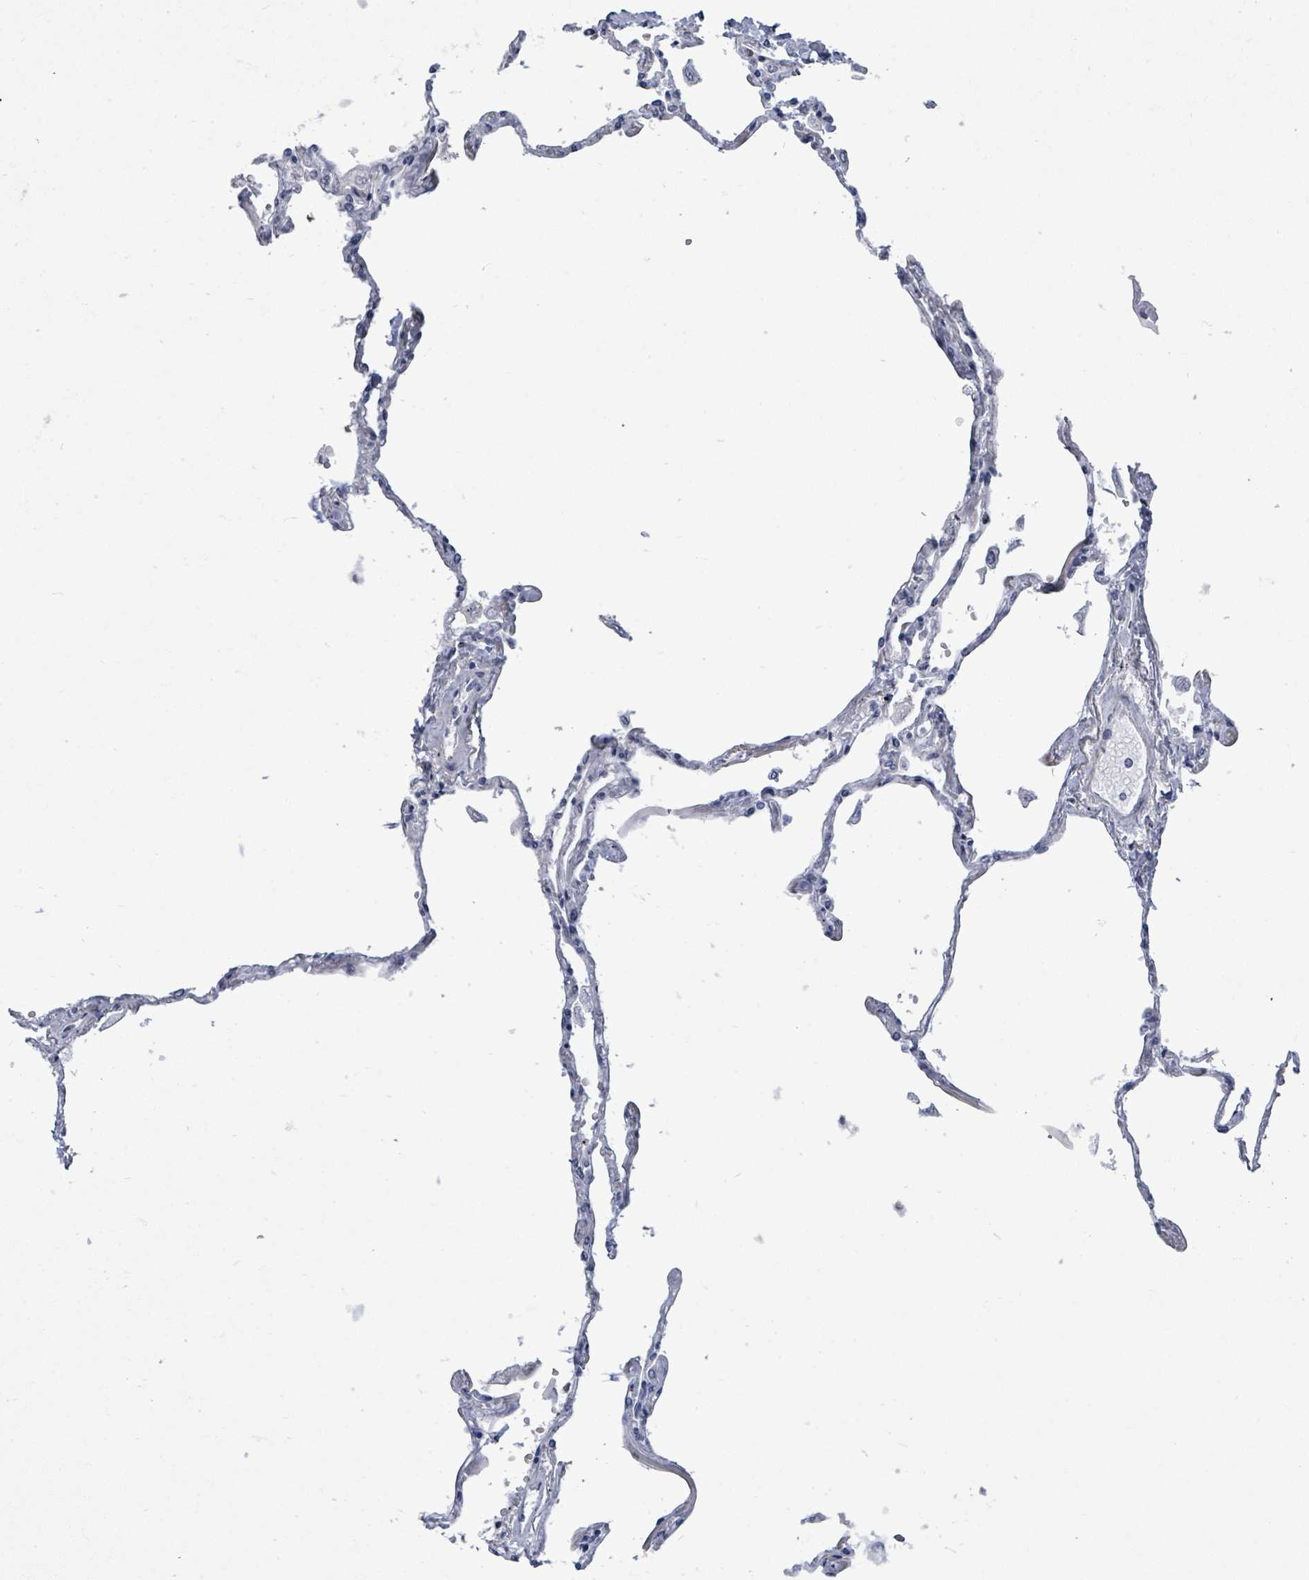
{"staining": {"intensity": "negative", "quantity": "none", "location": "none"}, "tissue": "lung", "cell_type": "Alveolar cells", "image_type": "normal", "snomed": [{"axis": "morphology", "description": "Normal tissue, NOS"}, {"axis": "topography", "description": "Lung"}], "caption": "Normal lung was stained to show a protein in brown. There is no significant staining in alveolar cells. (DAB immunohistochemistry visualized using brightfield microscopy, high magnification).", "gene": "CT45A10", "patient": {"sex": "female", "age": 67}}